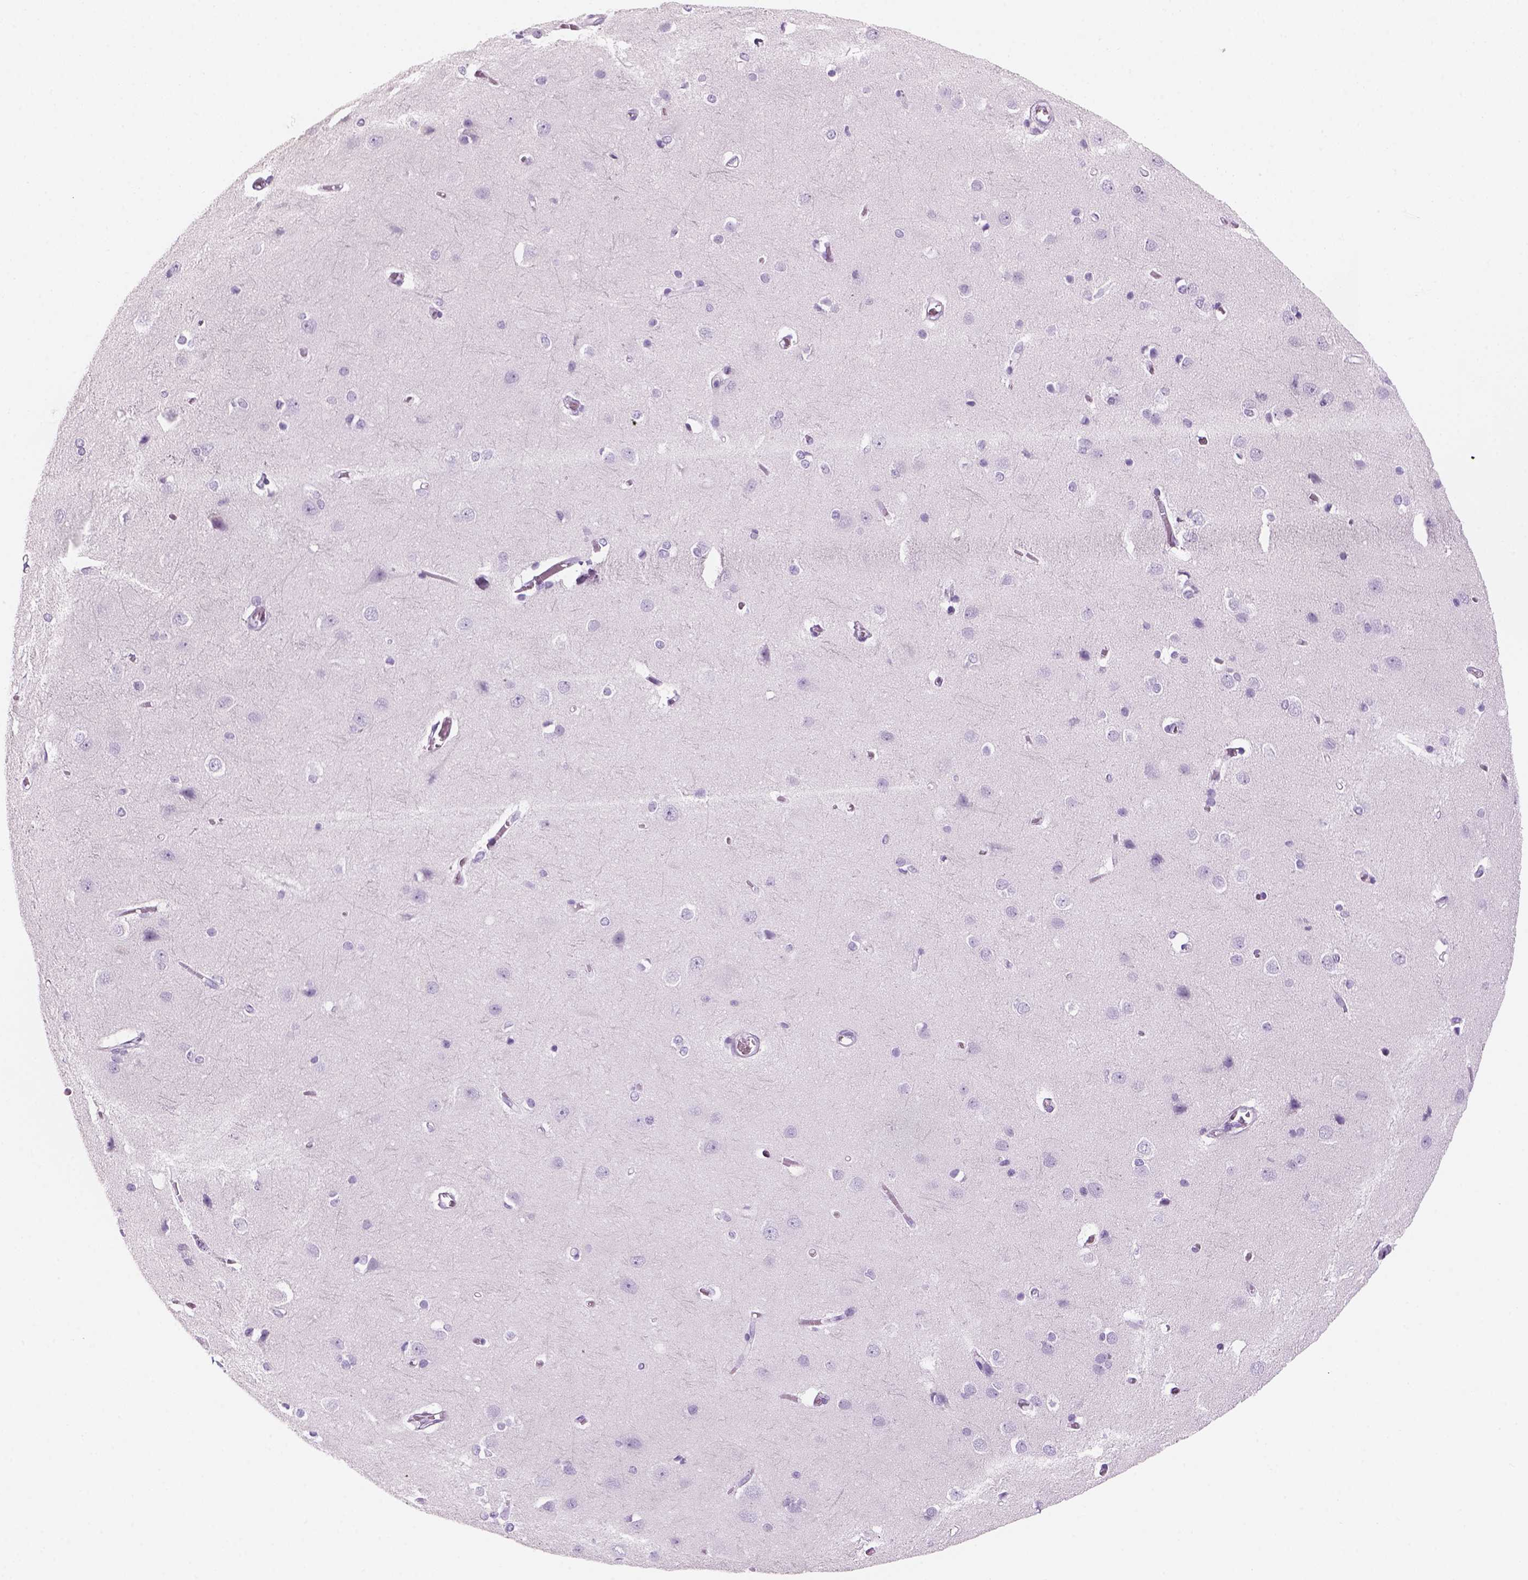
{"staining": {"intensity": "negative", "quantity": "none", "location": "none"}, "tissue": "cerebral cortex", "cell_type": "Endothelial cells", "image_type": "normal", "snomed": [{"axis": "morphology", "description": "Normal tissue, NOS"}, {"axis": "topography", "description": "Cerebral cortex"}], "caption": "Endothelial cells show no significant protein expression in benign cerebral cortex. (Immunohistochemistry (ihc), brightfield microscopy, high magnification).", "gene": "KRTAP11", "patient": {"sex": "male", "age": 37}}